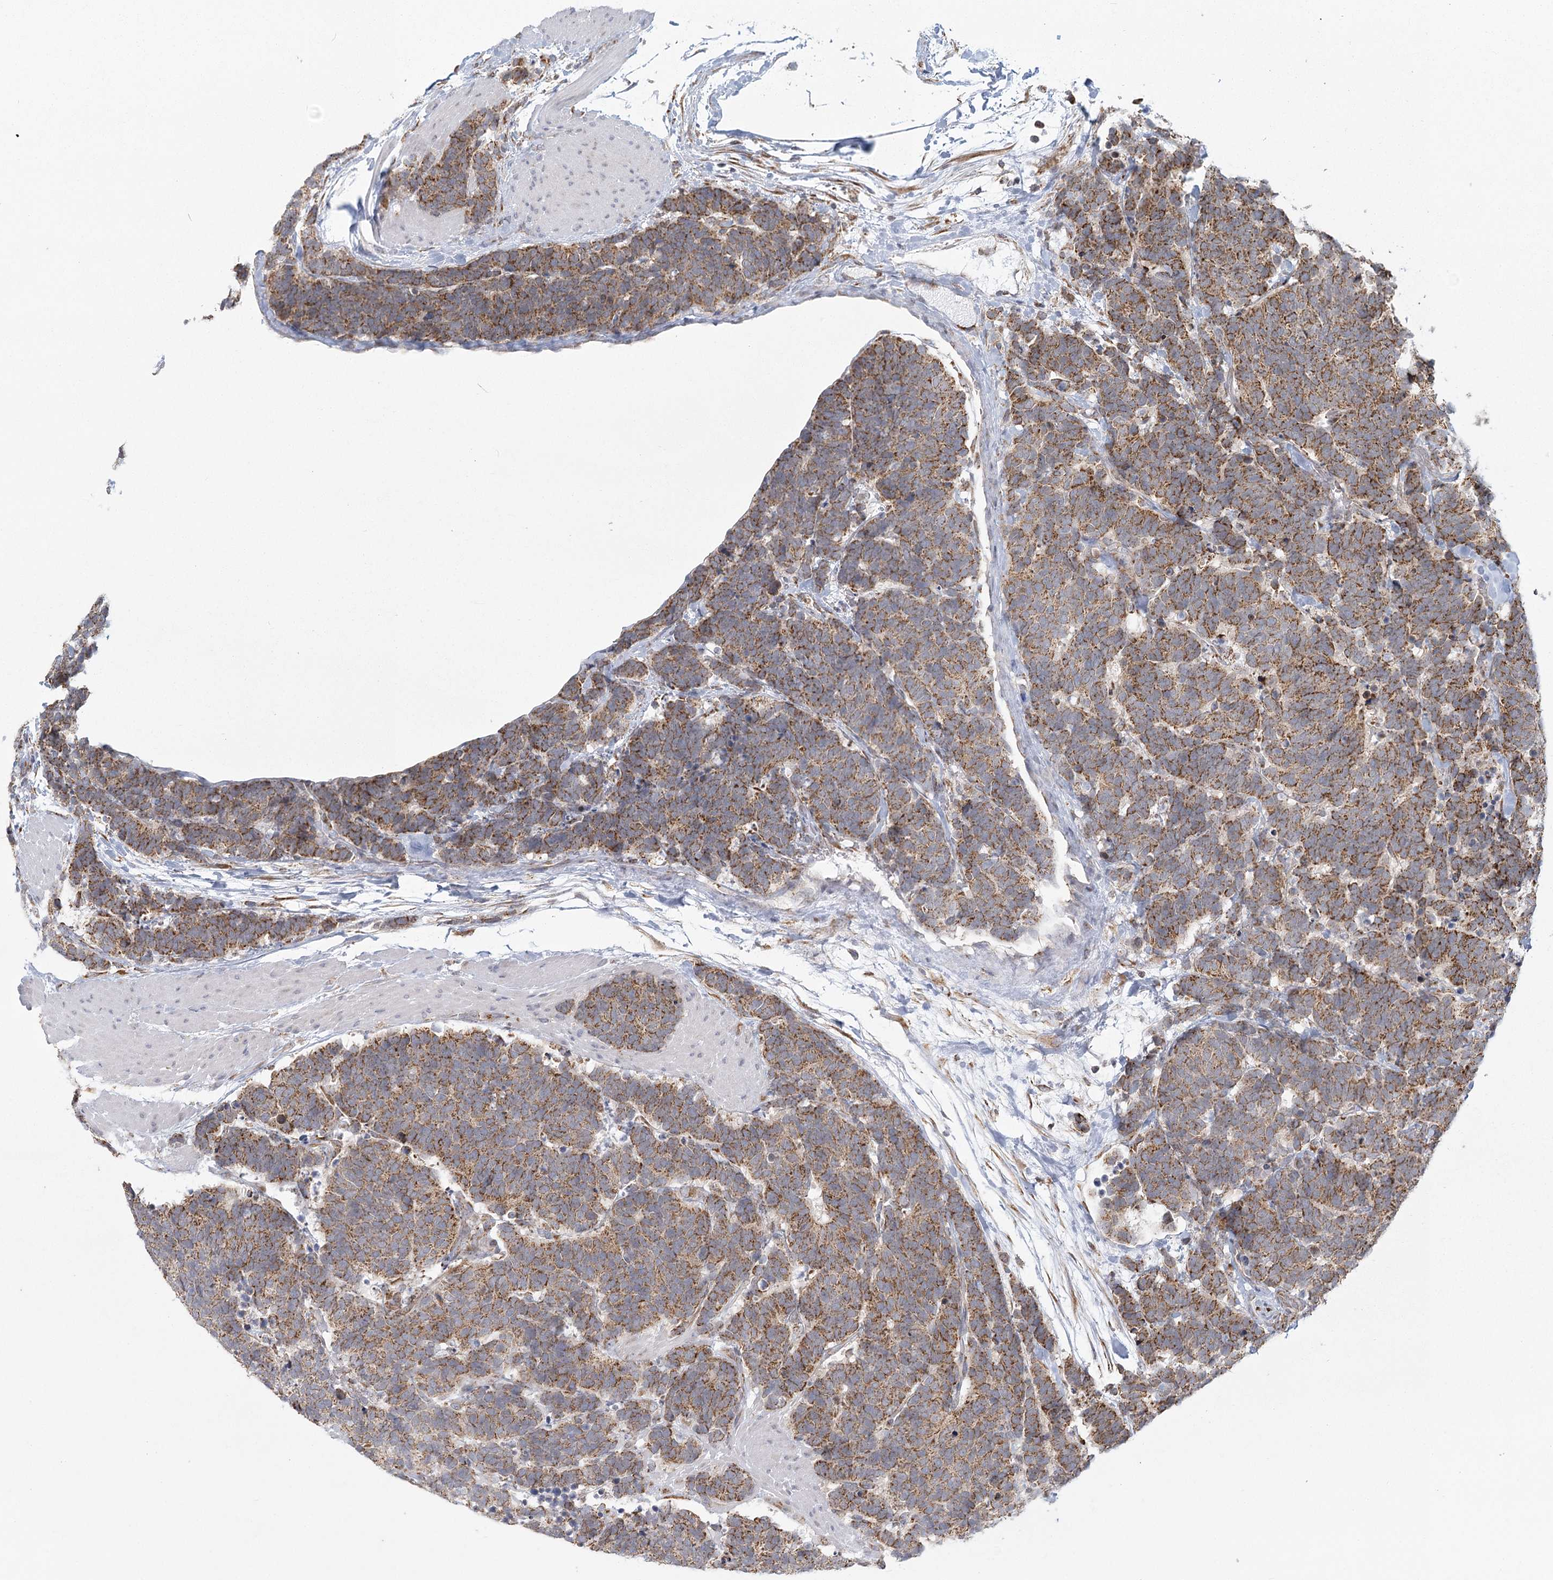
{"staining": {"intensity": "moderate", "quantity": ">75%", "location": "cytoplasmic/membranous"}, "tissue": "carcinoid", "cell_type": "Tumor cells", "image_type": "cancer", "snomed": [{"axis": "morphology", "description": "Carcinoma, NOS"}, {"axis": "morphology", "description": "Carcinoid, malignant, NOS"}, {"axis": "topography", "description": "Urinary bladder"}], "caption": "Human carcinoma stained for a protein (brown) displays moderate cytoplasmic/membranous positive positivity in about >75% of tumor cells.", "gene": "LACTB", "patient": {"sex": "male", "age": 57}}